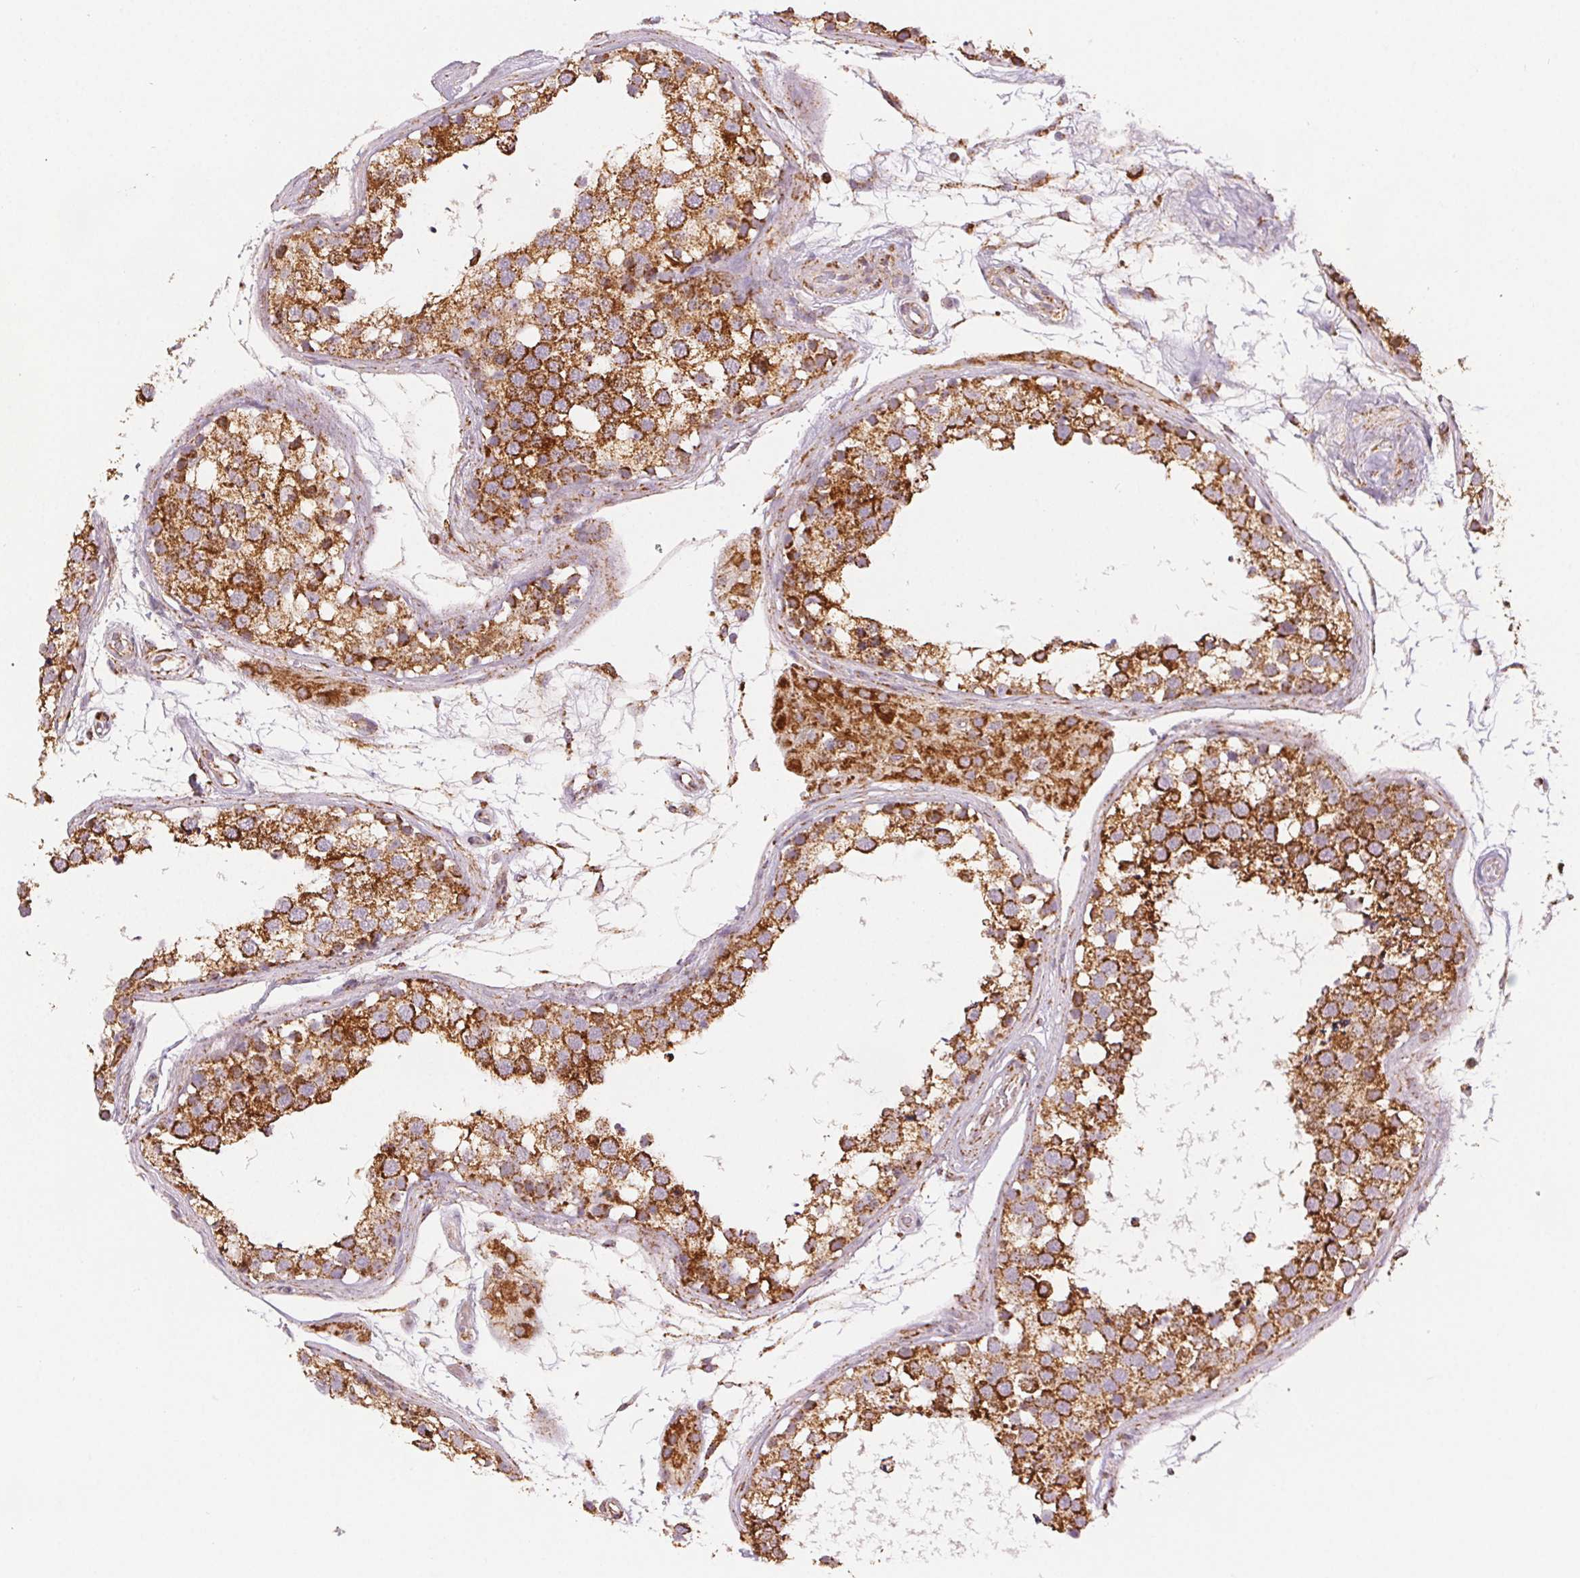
{"staining": {"intensity": "strong", "quantity": ">75%", "location": "cytoplasmic/membranous"}, "tissue": "testis", "cell_type": "Cells in seminiferous ducts", "image_type": "normal", "snomed": [{"axis": "morphology", "description": "Normal tissue, NOS"}, {"axis": "morphology", "description": "Seminoma, NOS"}, {"axis": "topography", "description": "Testis"}], "caption": "A micrograph of human testis stained for a protein displays strong cytoplasmic/membranous brown staining in cells in seminiferous ducts.", "gene": "SDHB", "patient": {"sex": "male", "age": 65}}